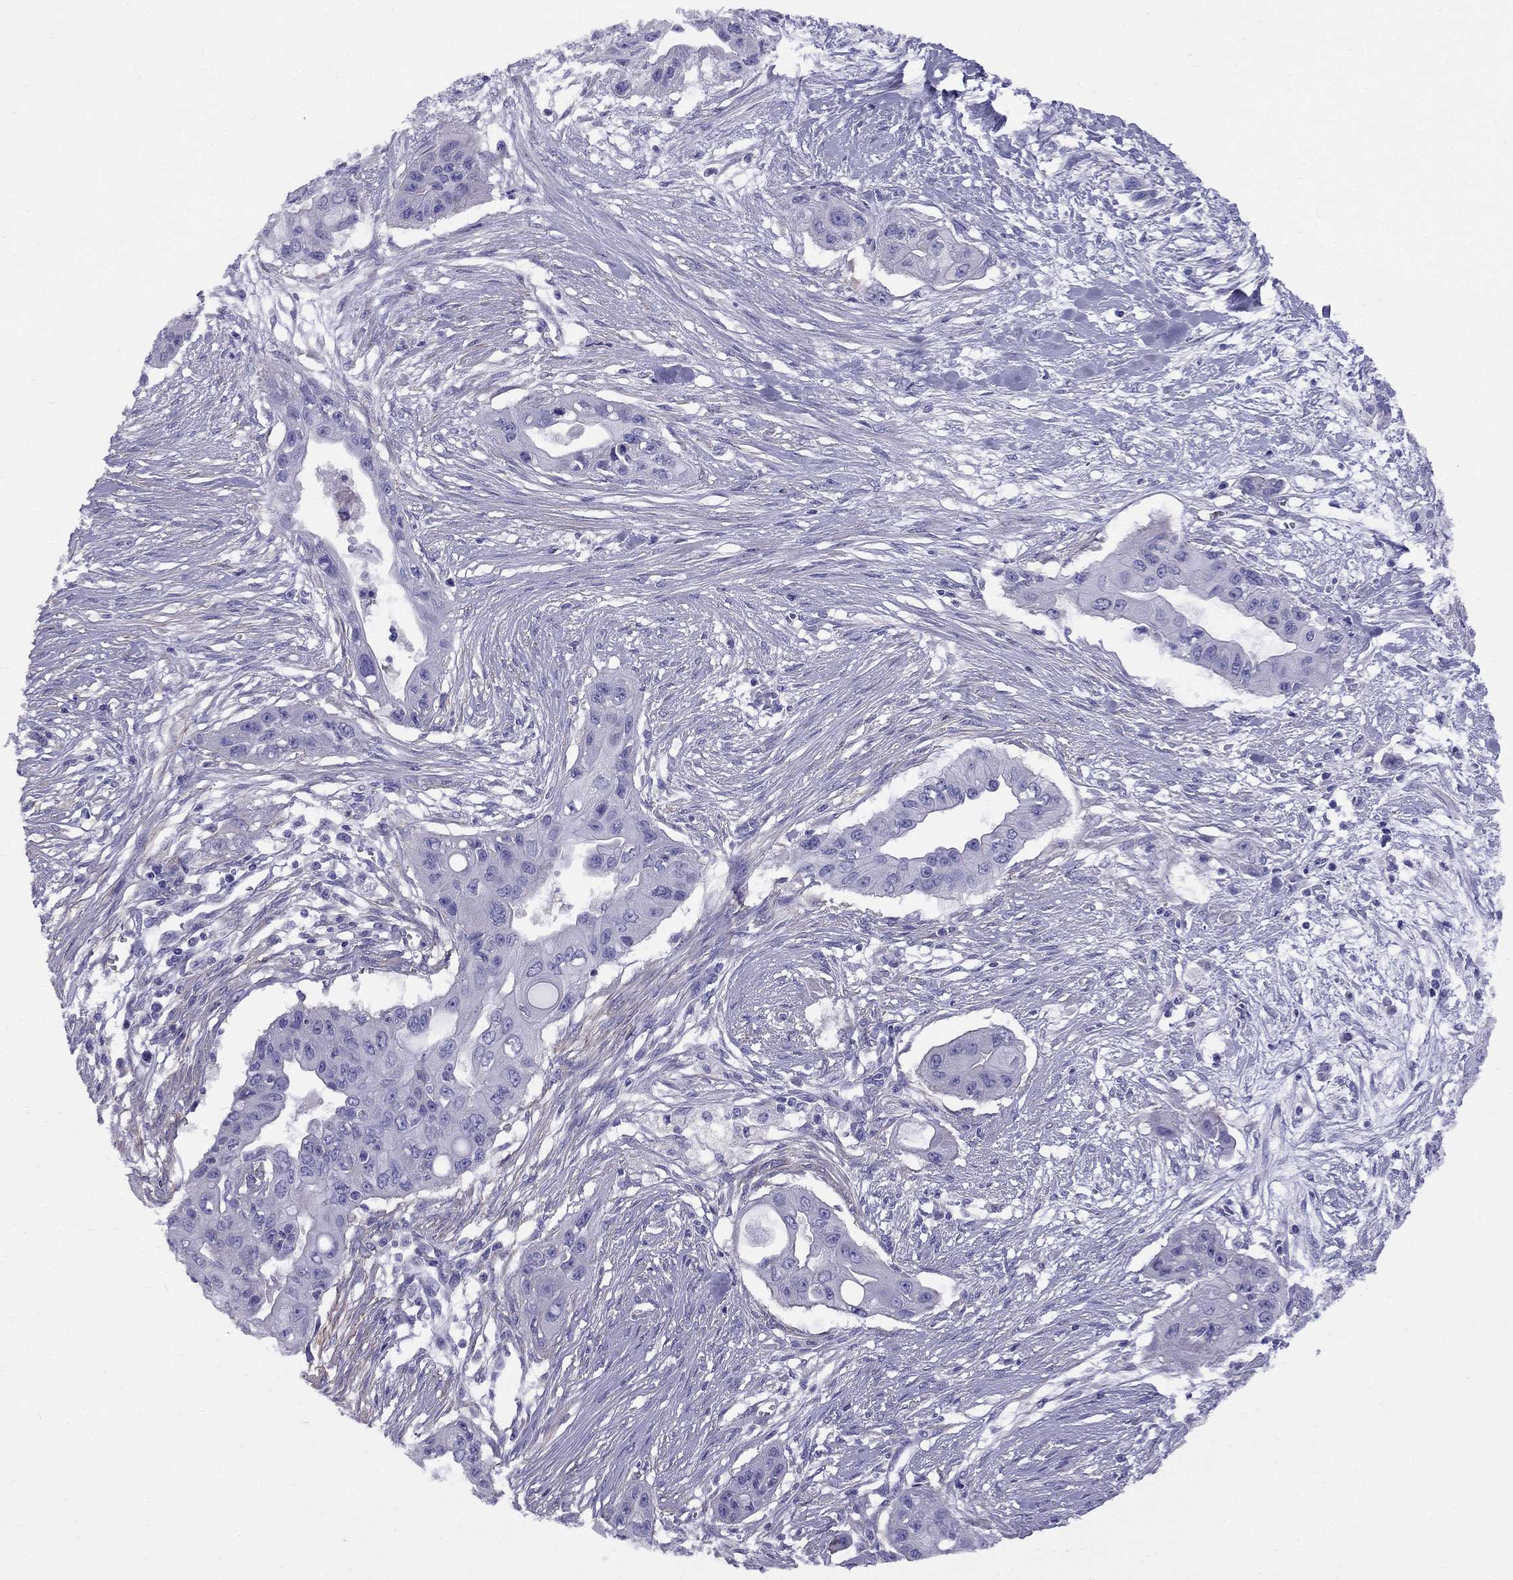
{"staining": {"intensity": "negative", "quantity": "none", "location": "none"}, "tissue": "pancreatic cancer", "cell_type": "Tumor cells", "image_type": "cancer", "snomed": [{"axis": "morphology", "description": "Adenocarcinoma, NOS"}, {"axis": "topography", "description": "Pancreas"}], "caption": "DAB (3,3'-diaminobenzidine) immunohistochemical staining of human pancreatic cancer displays no significant positivity in tumor cells.", "gene": "GPR50", "patient": {"sex": "male", "age": 60}}